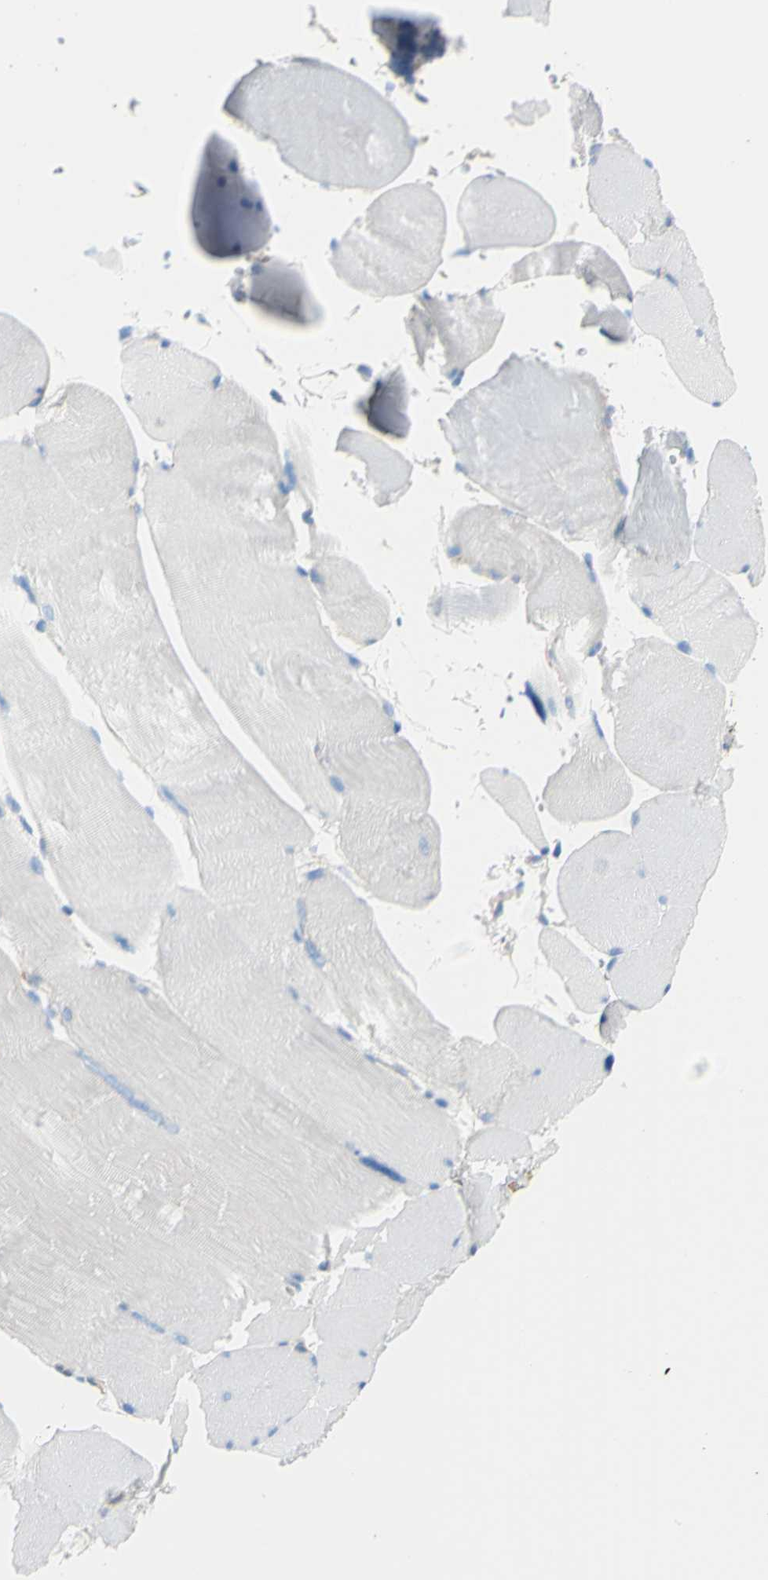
{"staining": {"intensity": "negative", "quantity": "none", "location": "none"}, "tissue": "skeletal muscle", "cell_type": "Myocytes", "image_type": "normal", "snomed": [{"axis": "morphology", "description": "Normal tissue, NOS"}, {"axis": "topography", "description": "Skin"}, {"axis": "topography", "description": "Skeletal muscle"}], "caption": "The histopathology image reveals no significant staining in myocytes of skeletal muscle. (Brightfield microscopy of DAB (3,3'-diaminobenzidine) IHC at high magnification).", "gene": "RETREG2", "patient": {"sex": "male", "age": 83}}